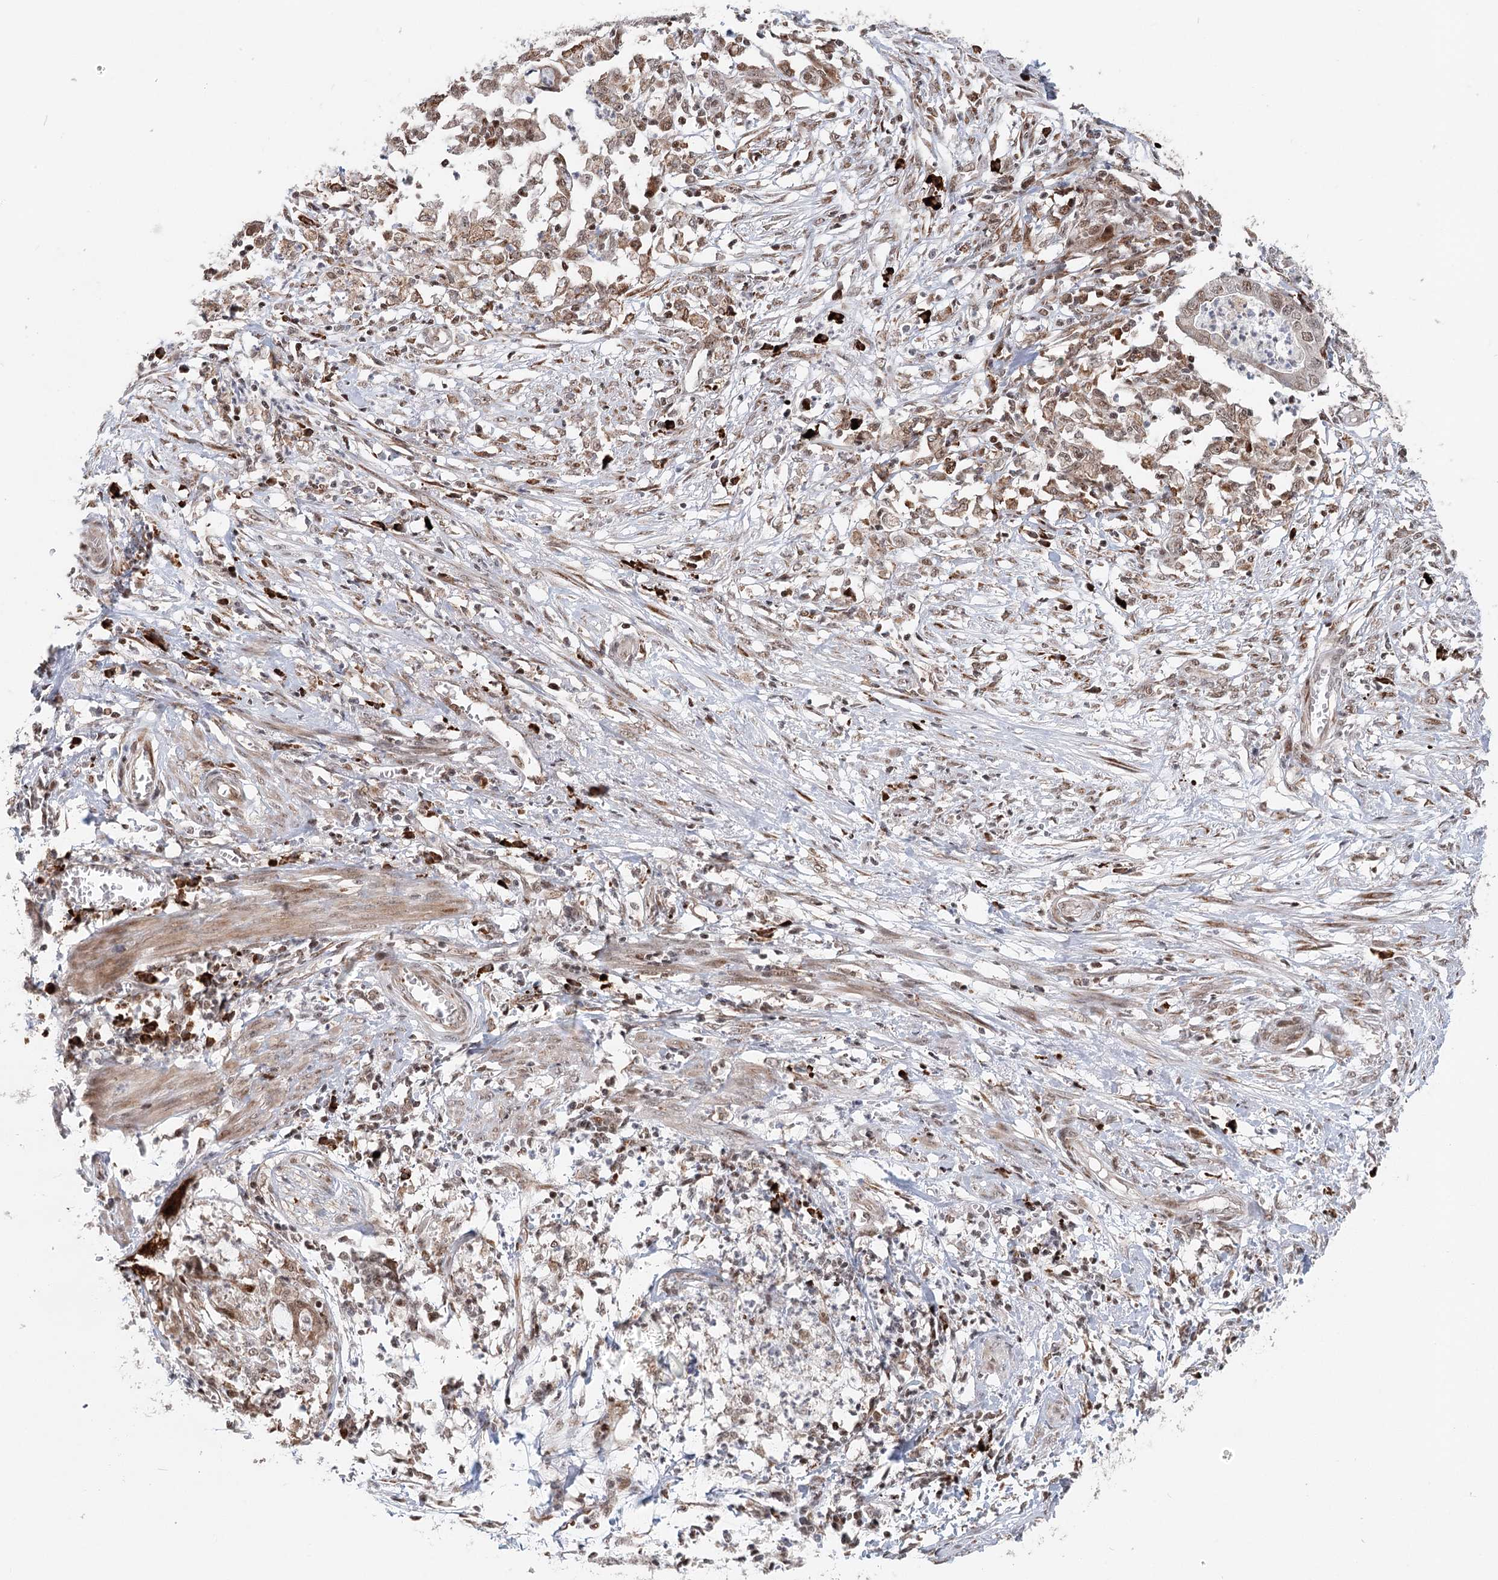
{"staining": {"intensity": "weak", "quantity": ">75%", "location": "nuclear"}, "tissue": "endometrial cancer", "cell_type": "Tumor cells", "image_type": "cancer", "snomed": [{"axis": "morphology", "description": "Necrosis, NOS"}, {"axis": "morphology", "description": "Adenocarcinoma, NOS"}, {"axis": "topography", "description": "Endometrium"}], "caption": "Protein expression analysis of endometrial cancer (adenocarcinoma) shows weak nuclear staining in about >75% of tumor cells.", "gene": "BNIP5", "patient": {"sex": "female", "age": 79}}